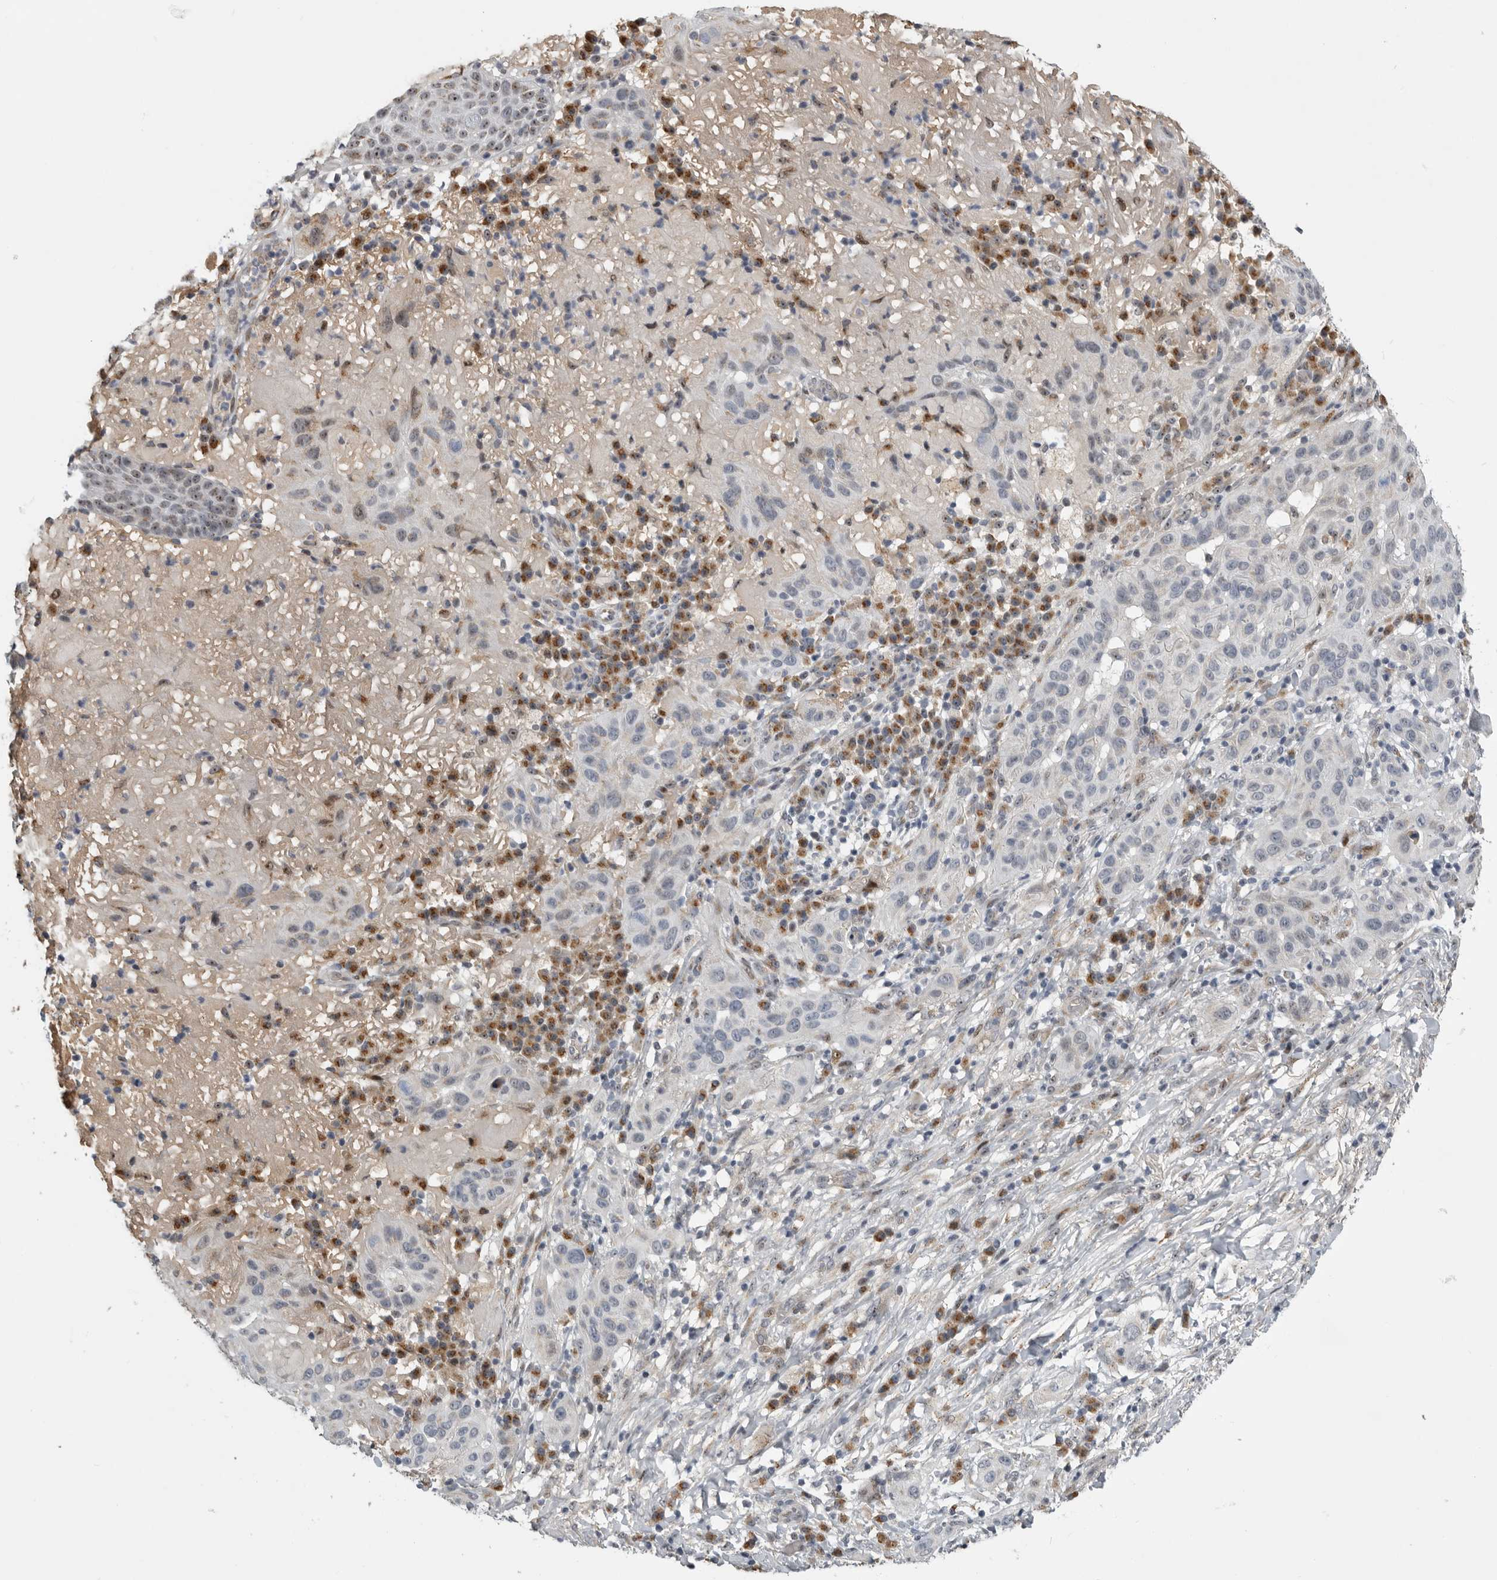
{"staining": {"intensity": "negative", "quantity": "none", "location": "none"}, "tissue": "skin cancer", "cell_type": "Tumor cells", "image_type": "cancer", "snomed": [{"axis": "morphology", "description": "Normal tissue, NOS"}, {"axis": "morphology", "description": "Squamous cell carcinoma, NOS"}, {"axis": "topography", "description": "Skin"}], "caption": "High power microscopy photomicrograph of an IHC histopathology image of skin cancer (squamous cell carcinoma), revealing no significant positivity in tumor cells.", "gene": "PCMTD1", "patient": {"sex": "female", "age": 96}}